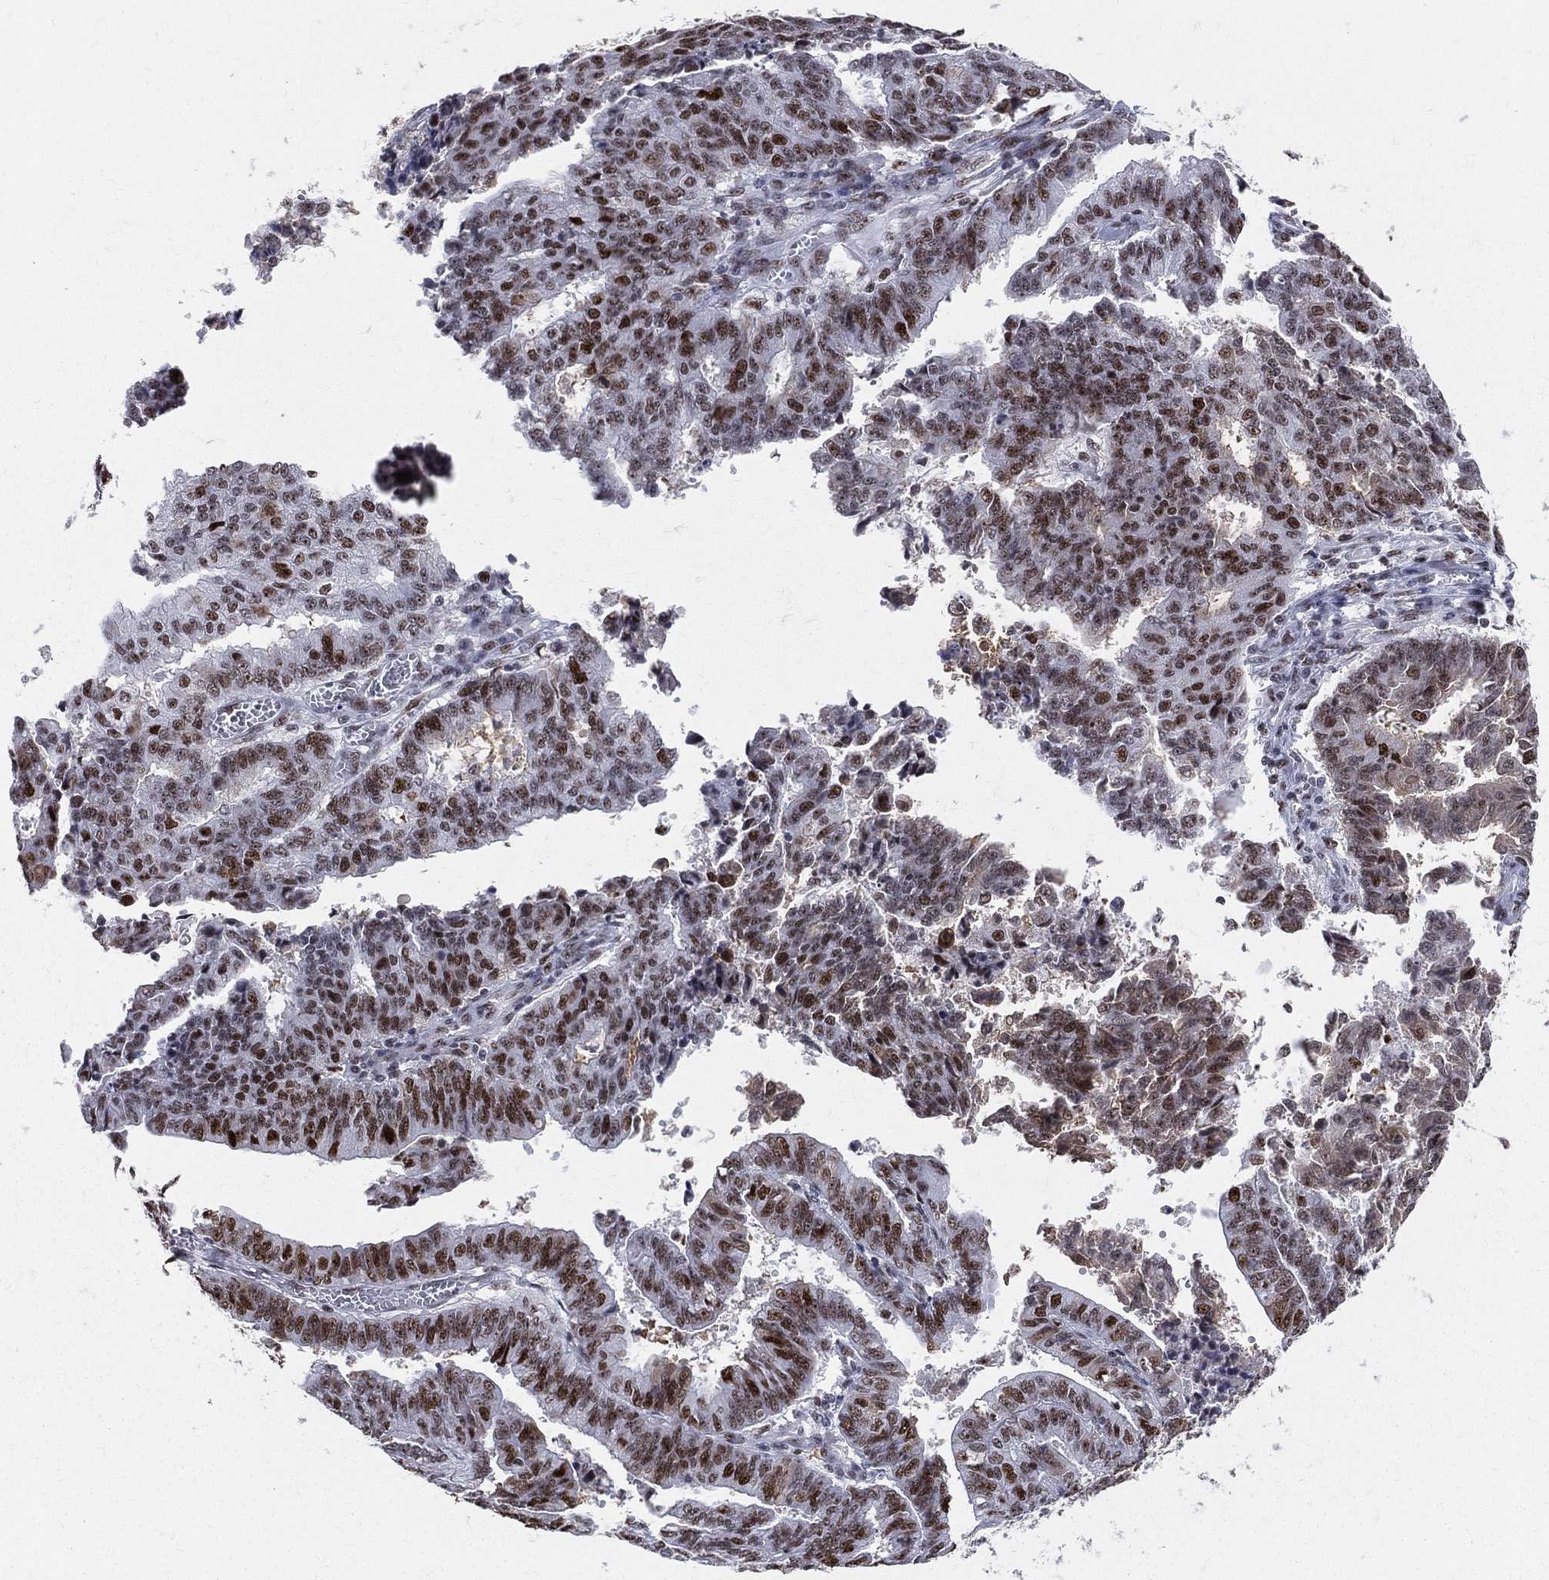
{"staining": {"intensity": "strong", "quantity": "25%-75%", "location": "cytoplasmic/membranous,nuclear"}, "tissue": "endometrial cancer", "cell_type": "Tumor cells", "image_type": "cancer", "snomed": [{"axis": "morphology", "description": "Adenocarcinoma, NOS"}, {"axis": "topography", "description": "Endometrium"}], "caption": "Human endometrial adenocarcinoma stained with a protein marker displays strong staining in tumor cells.", "gene": "CDK7", "patient": {"sex": "female", "age": 82}}